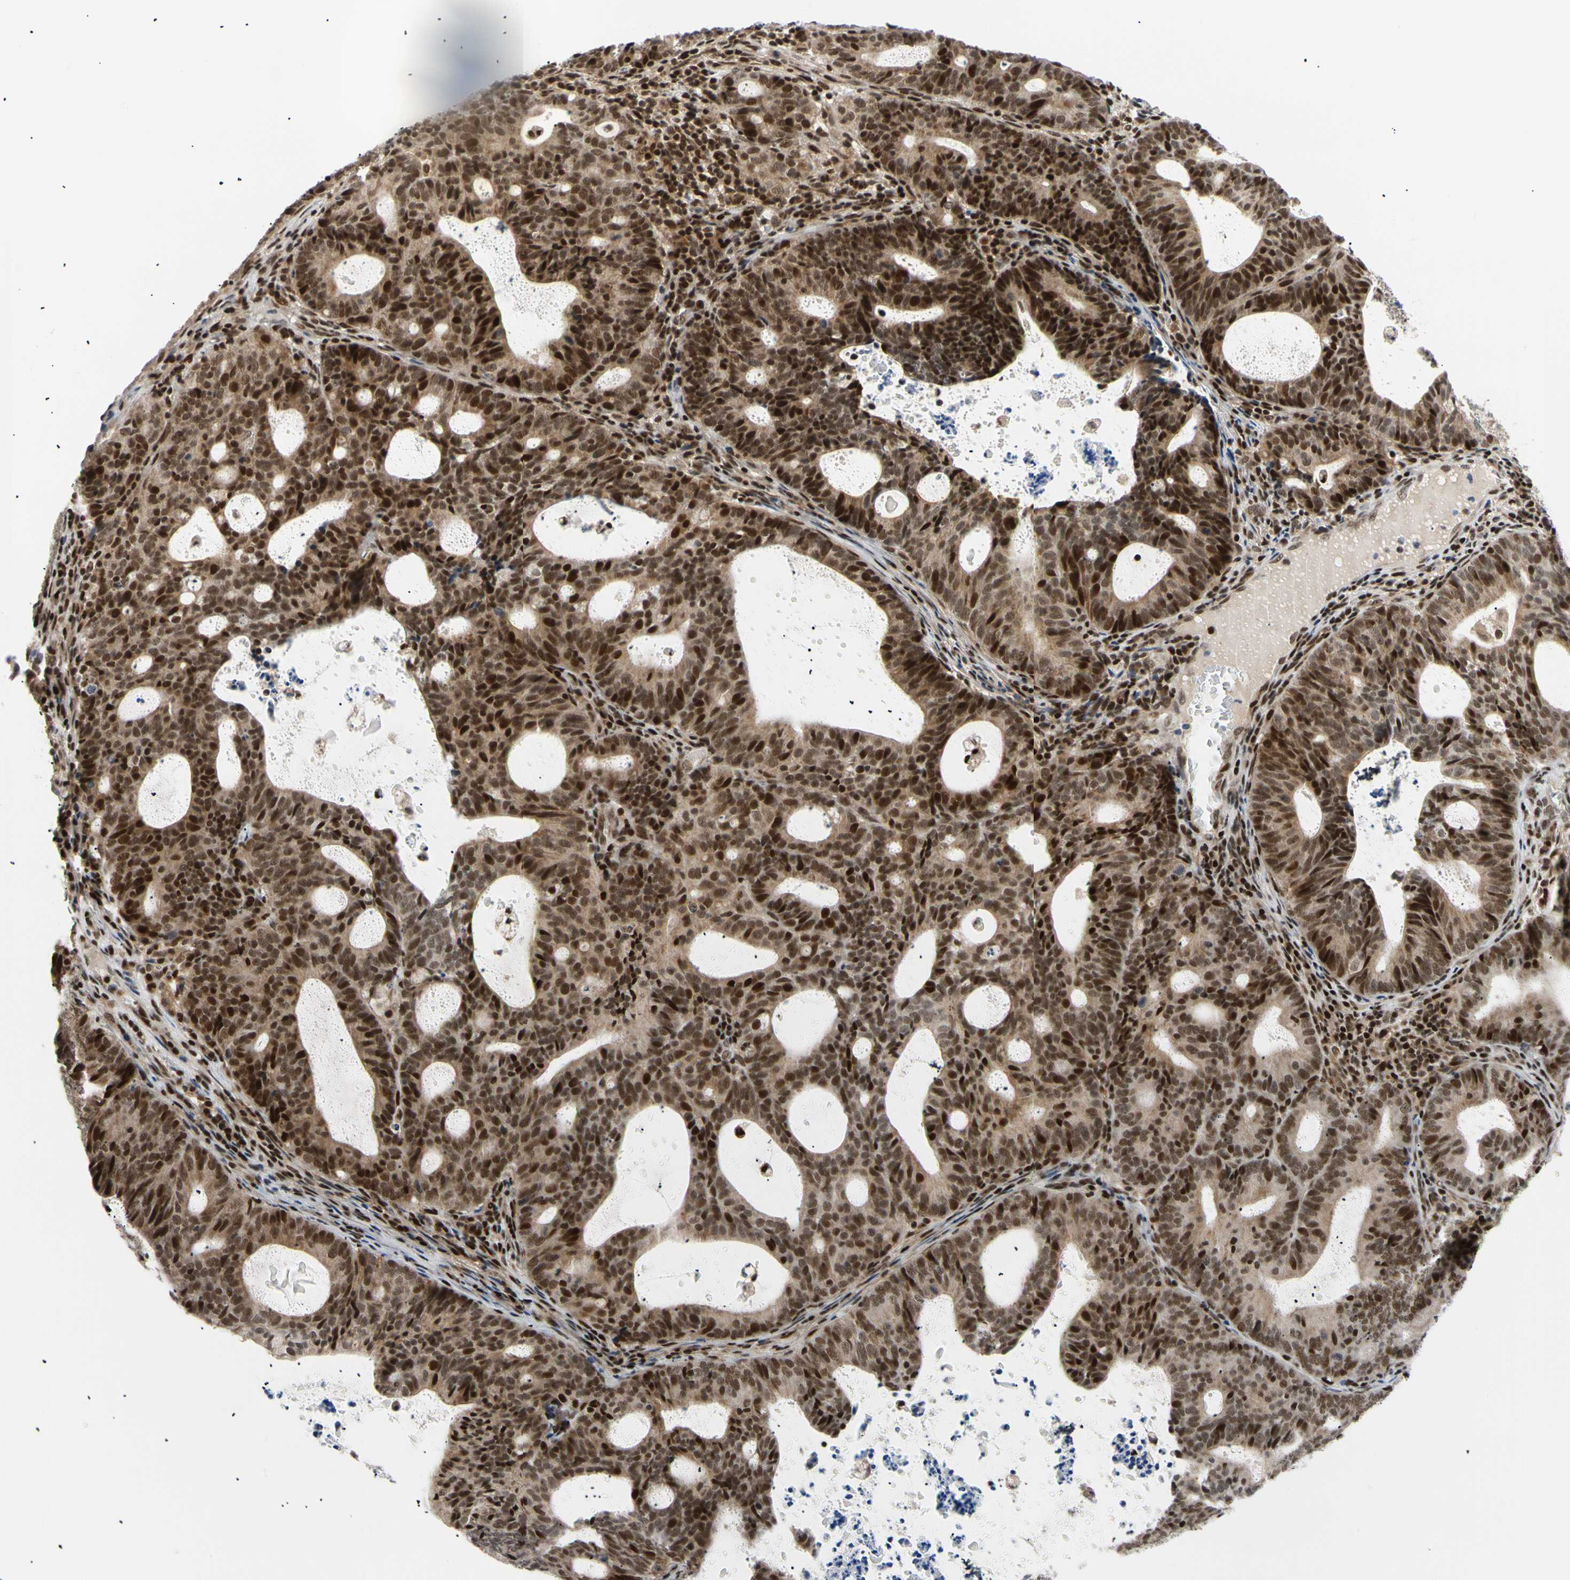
{"staining": {"intensity": "strong", "quantity": ">75%", "location": "cytoplasmic/membranous,nuclear"}, "tissue": "endometrial cancer", "cell_type": "Tumor cells", "image_type": "cancer", "snomed": [{"axis": "morphology", "description": "Adenocarcinoma, NOS"}, {"axis": "topography", "description": "Uterus"}], "caption": "IHC of human endometrial adenocarcinoma exhibits high levels of strong cytoplasmic/membranous and nuclear positivity in about >75% of tumor cells.", "gene": "E2F1", "patient": {"sex": "female", "age": 83}}